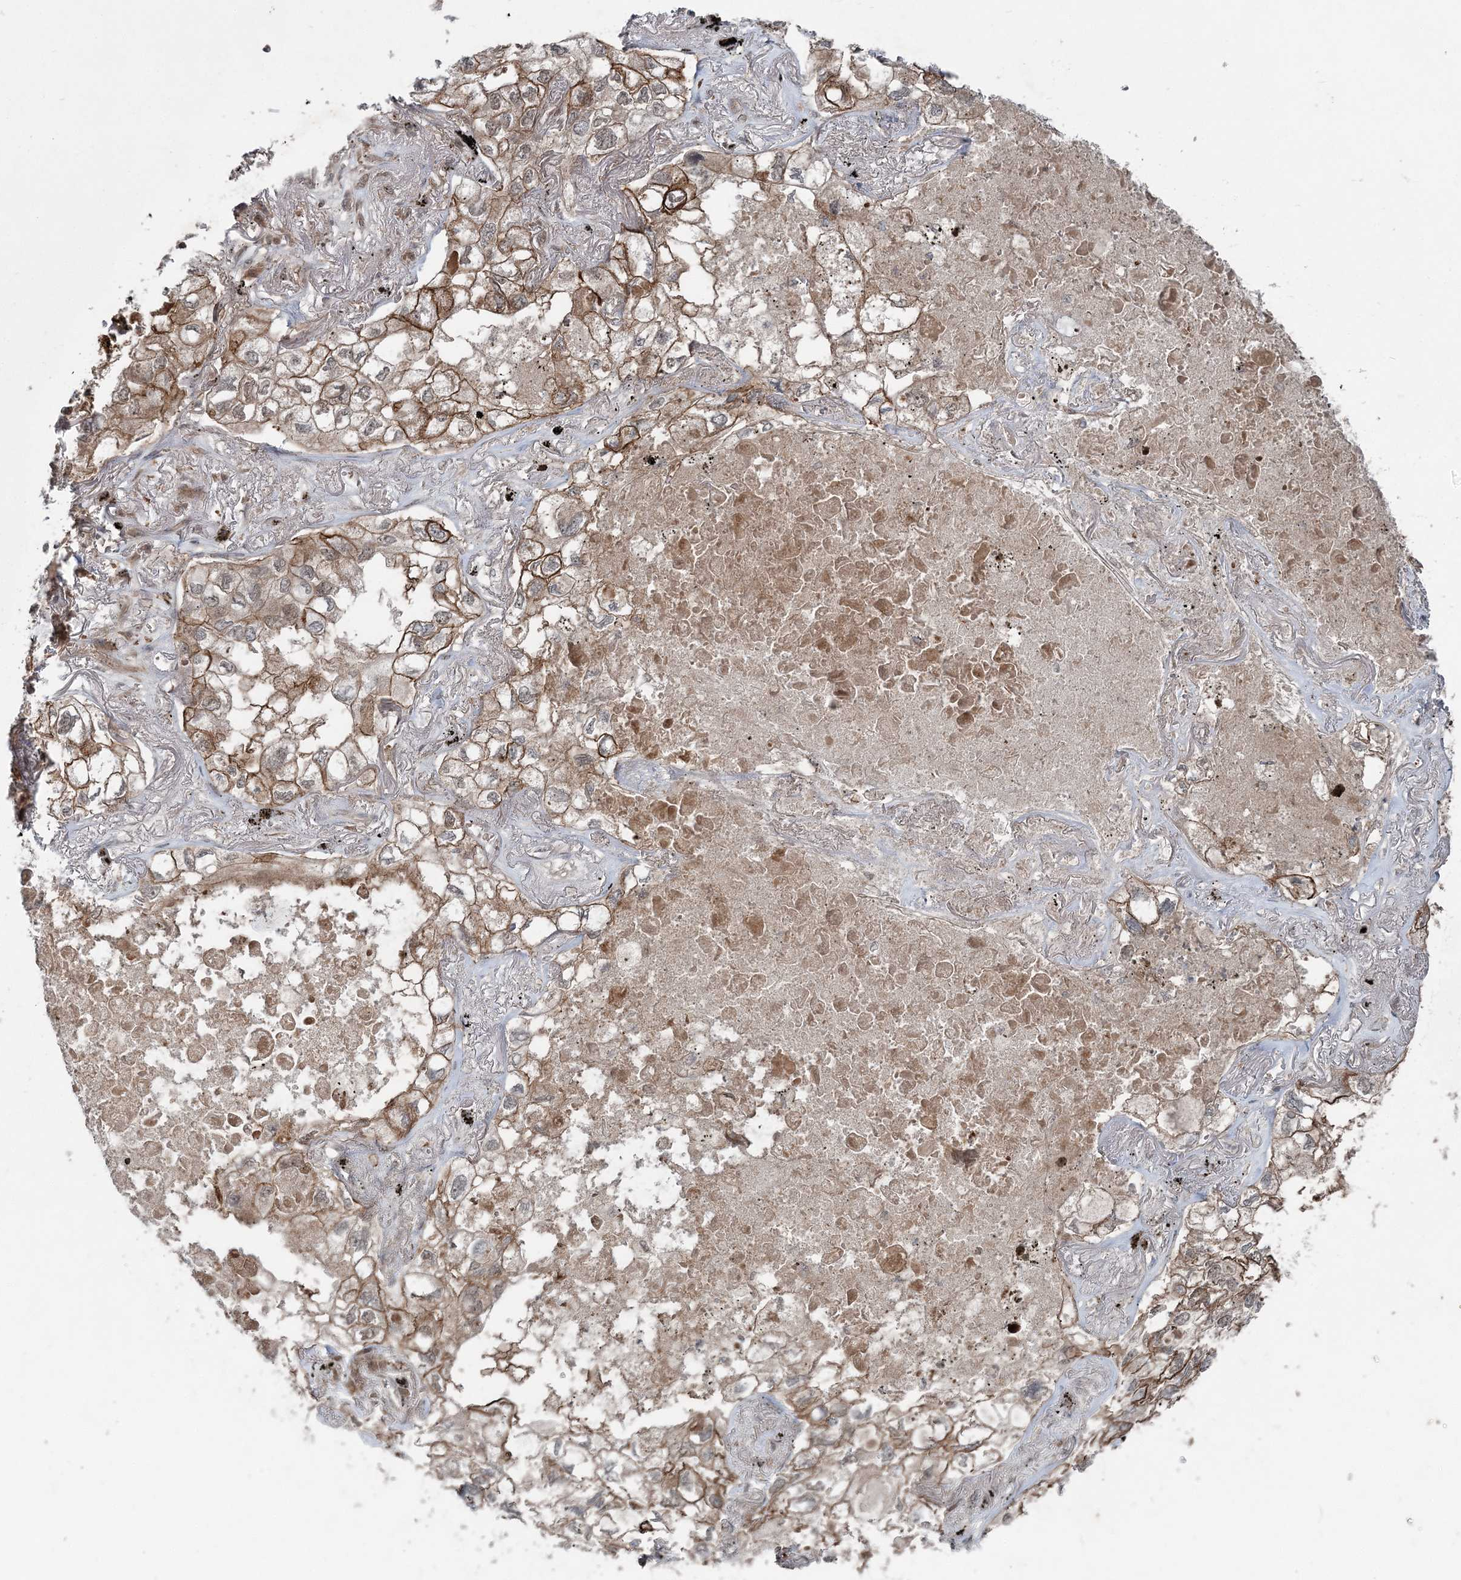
{"staining": {"intensity": "moderate", "quantity": ">75%", "location": "cytoplasmic/membranous"}, "tissue": "lung cancer", "cell_type": "Tumor cells", "image_type": "cancer", "snomed": [{"axis": "morphology", "description": "Adenocarcinoma, NOS"}, {"axis": "topography", "description": "Lung"}], "caption": "High-power microscopy captured an immunohistochemistry (IHC) histopathology image of adenocarcinoma (lung), revealing moderate cytoplasmic/membranous positivity in about >75% of tumor cells. (DAB = brown stain, brightfield microscopy at high magnification).", "gene": "FBXL17", "patient": {"sex": "male", "age": 65}}